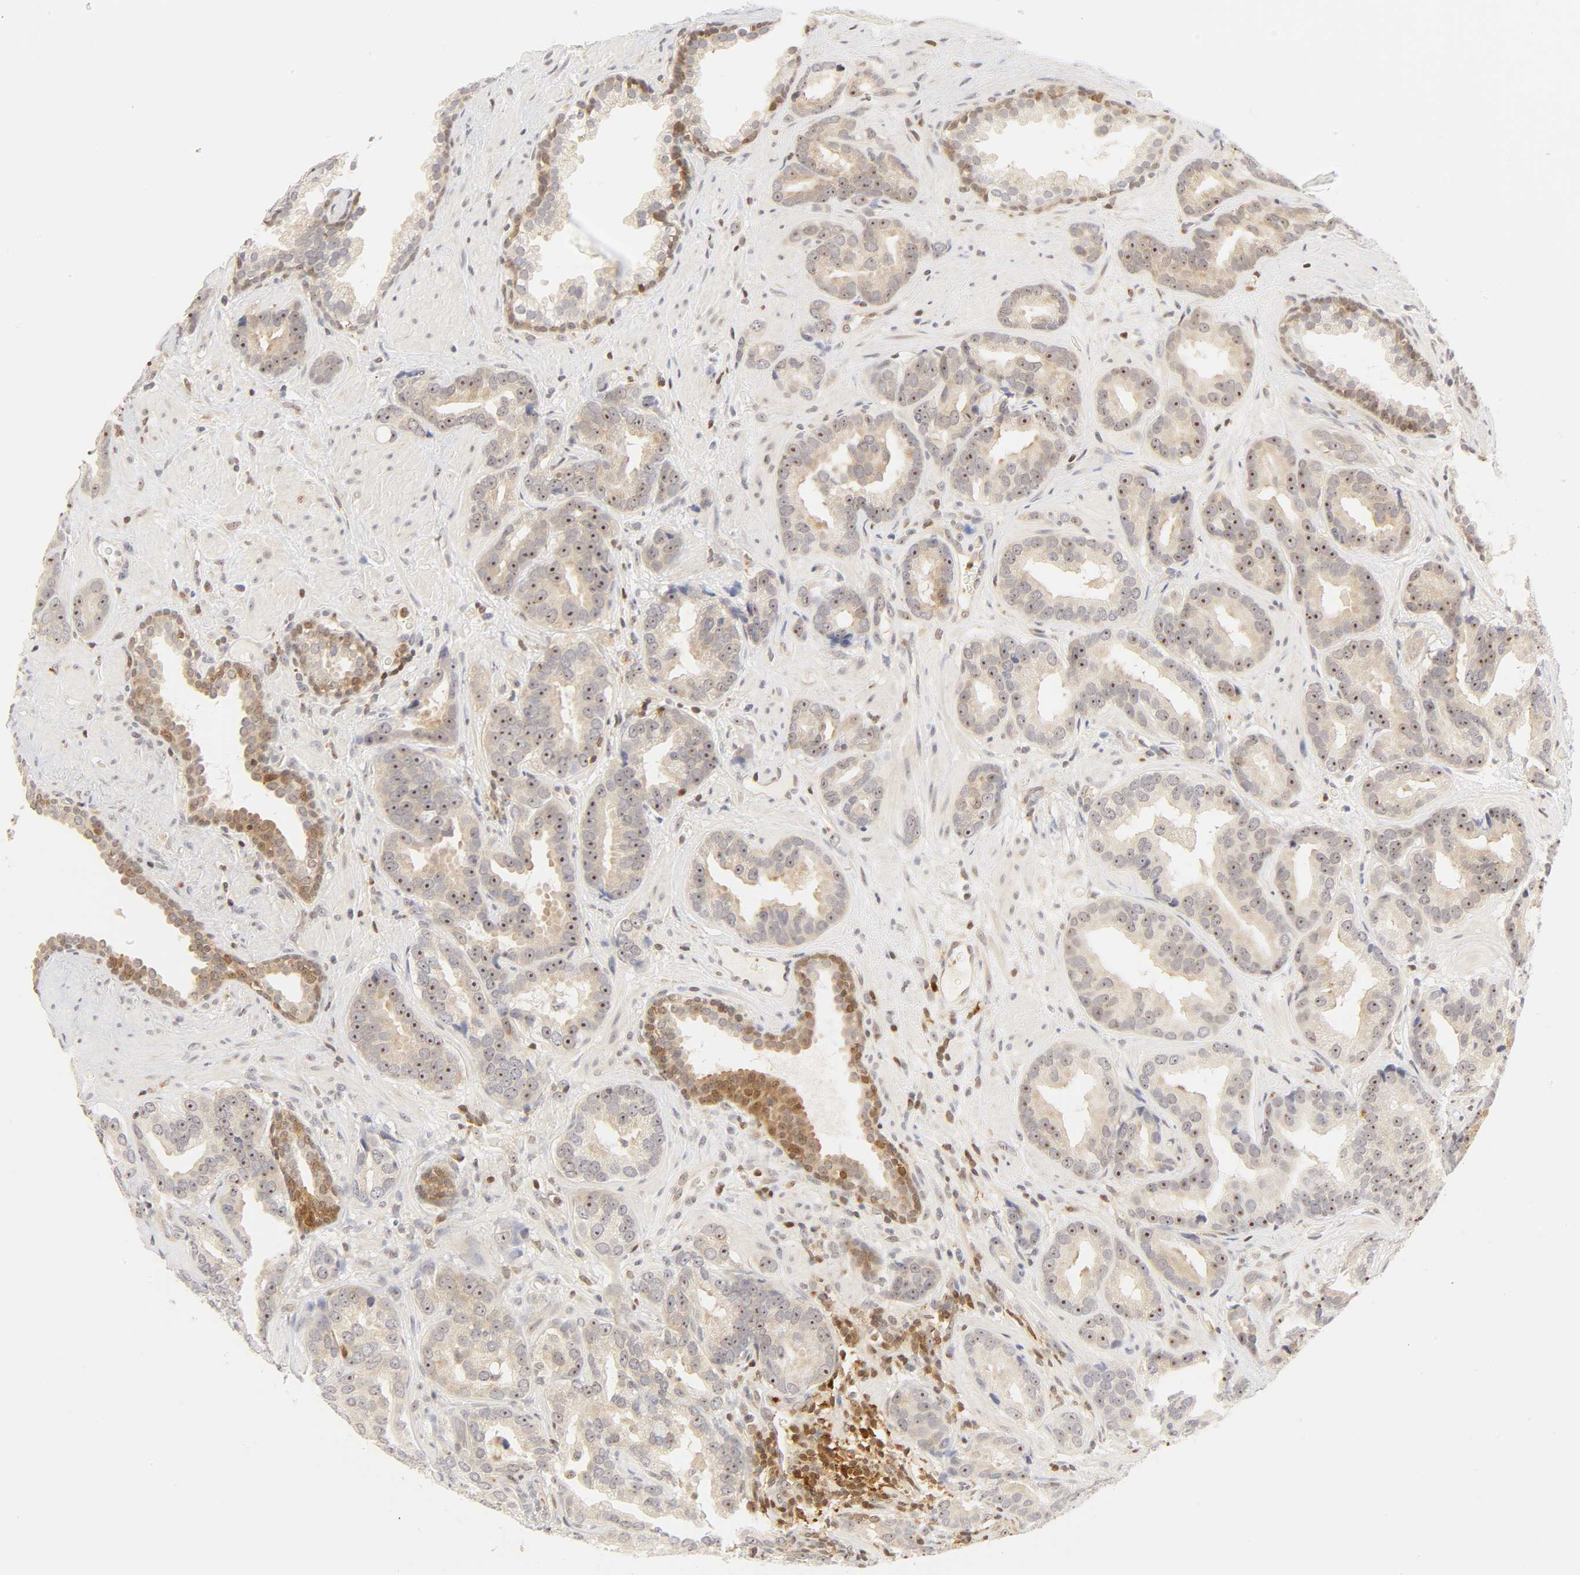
{"staining": {"intensity": "weak", "quantity": ">75%", "location": "cytoplasmic/membranous,nuclear"}, "tissue": "prostate cancer", "cell_type": "Tumor cells", "image_type": "cancer", "snomed": [{"axis": "morphology", "description": "Adenocarcinoma, Low grade"}, {"axis": "topography", "description": "Prostate"}], "caption": "Prostate cancer stained for a protein exhibits weak cytoplasmic/membranous and nuclear positivity in tumor cells.", "gene": "KIF2A", "patient": {"sex": "male", "age": 59}}